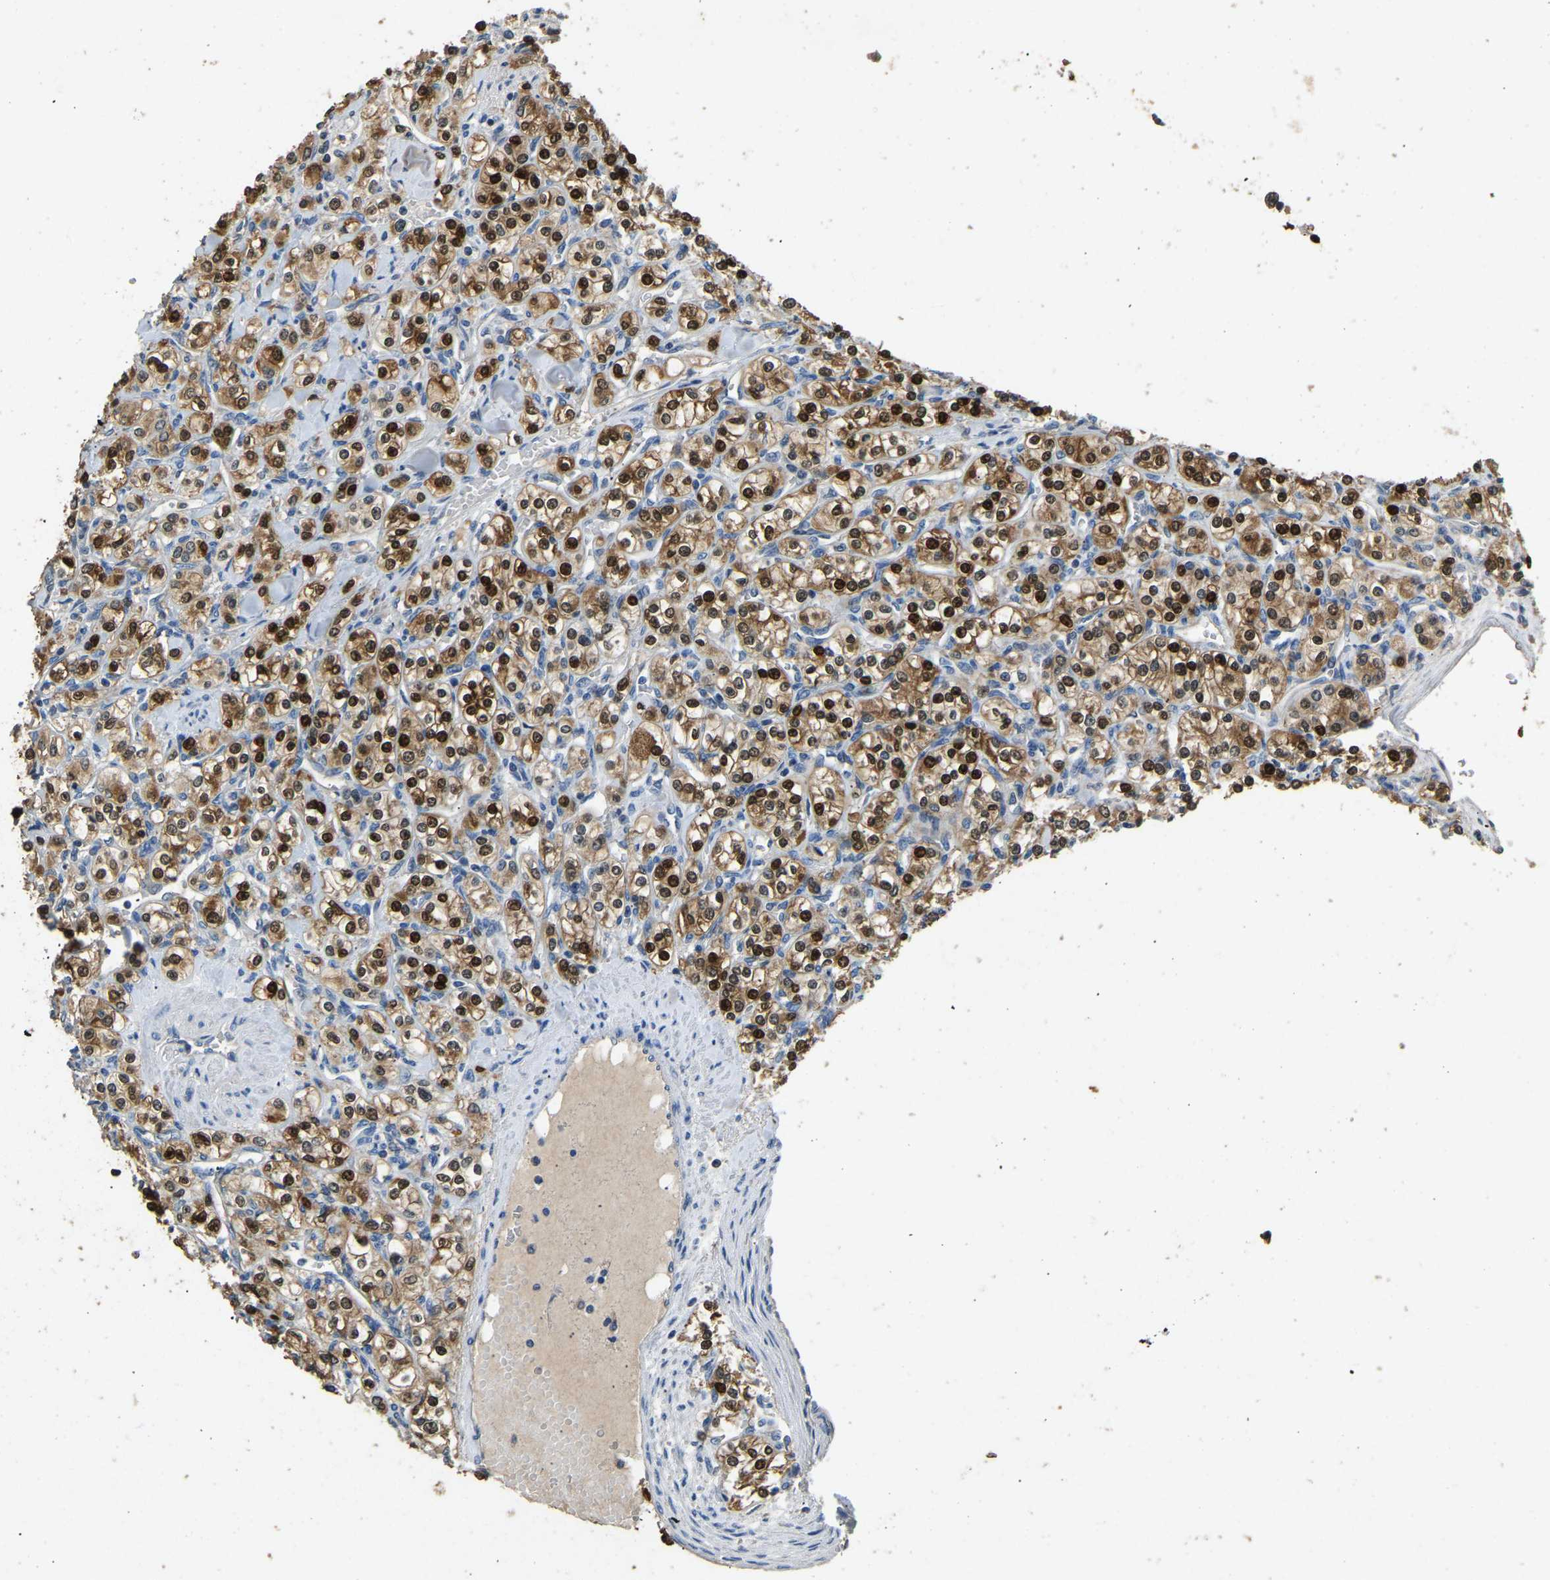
{"staining": {"intensity": "strong", "quantity": ">75%", "location": "cytoplasmic/membranous,nuclear"}, "tissue": "renal cancer", "cell_type": "Tumor cells", "image_type": "cancer", "snomed": [{"axis": "morphology", "description": "Adenocarcinoma, NOS"}, {"axis": "topography", "description": "Kidney"}], "caption": "This image displays adenocarcinoma (renal) stained with immunohistochemistry (IHC) to label a protein in brown. The cytoplasmic/membranous and nuclear of tumor cells show strong positivity for the protein. Nuclei are counter-stained blue.", "gene": "TUFM", "patient": {"sex": "male", "age": 77}}